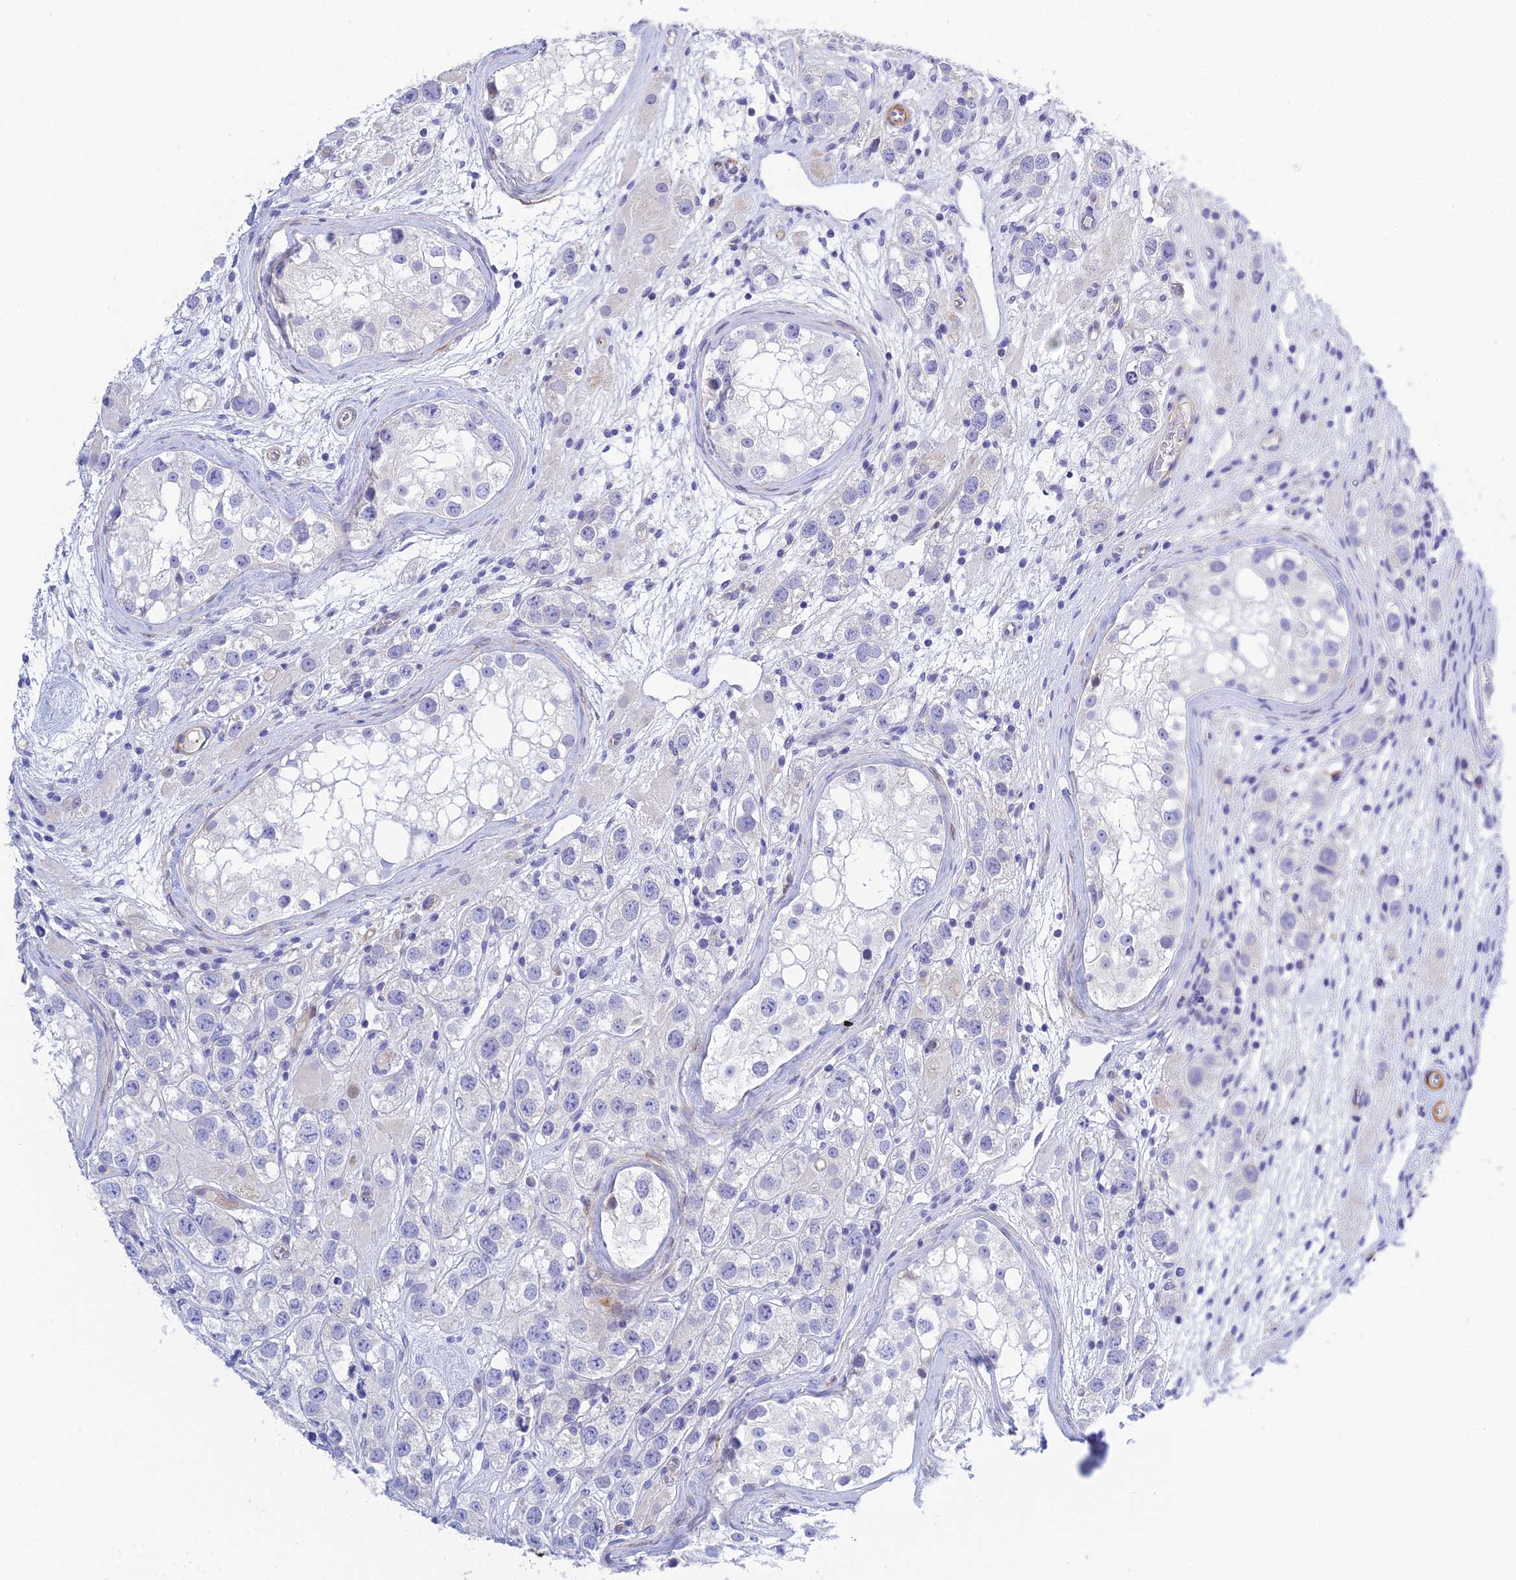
{"staining": {"intensity": "negative", "quantity": "none", "location": "none"}, "tissue": "testis cancer", "cell_type": "Tumor cells", "image_type": "cancer", "snomed": [{"axis": "morphology", "description": "Seminoma, NOS"}, {"axis": "topography", "description": "Testis"}], "caption": "There is no significant positivity in tumor cells of seminoma (testis).", "gene": "ZDHHC16", "patient": {"sex": "male", "age": 28}}